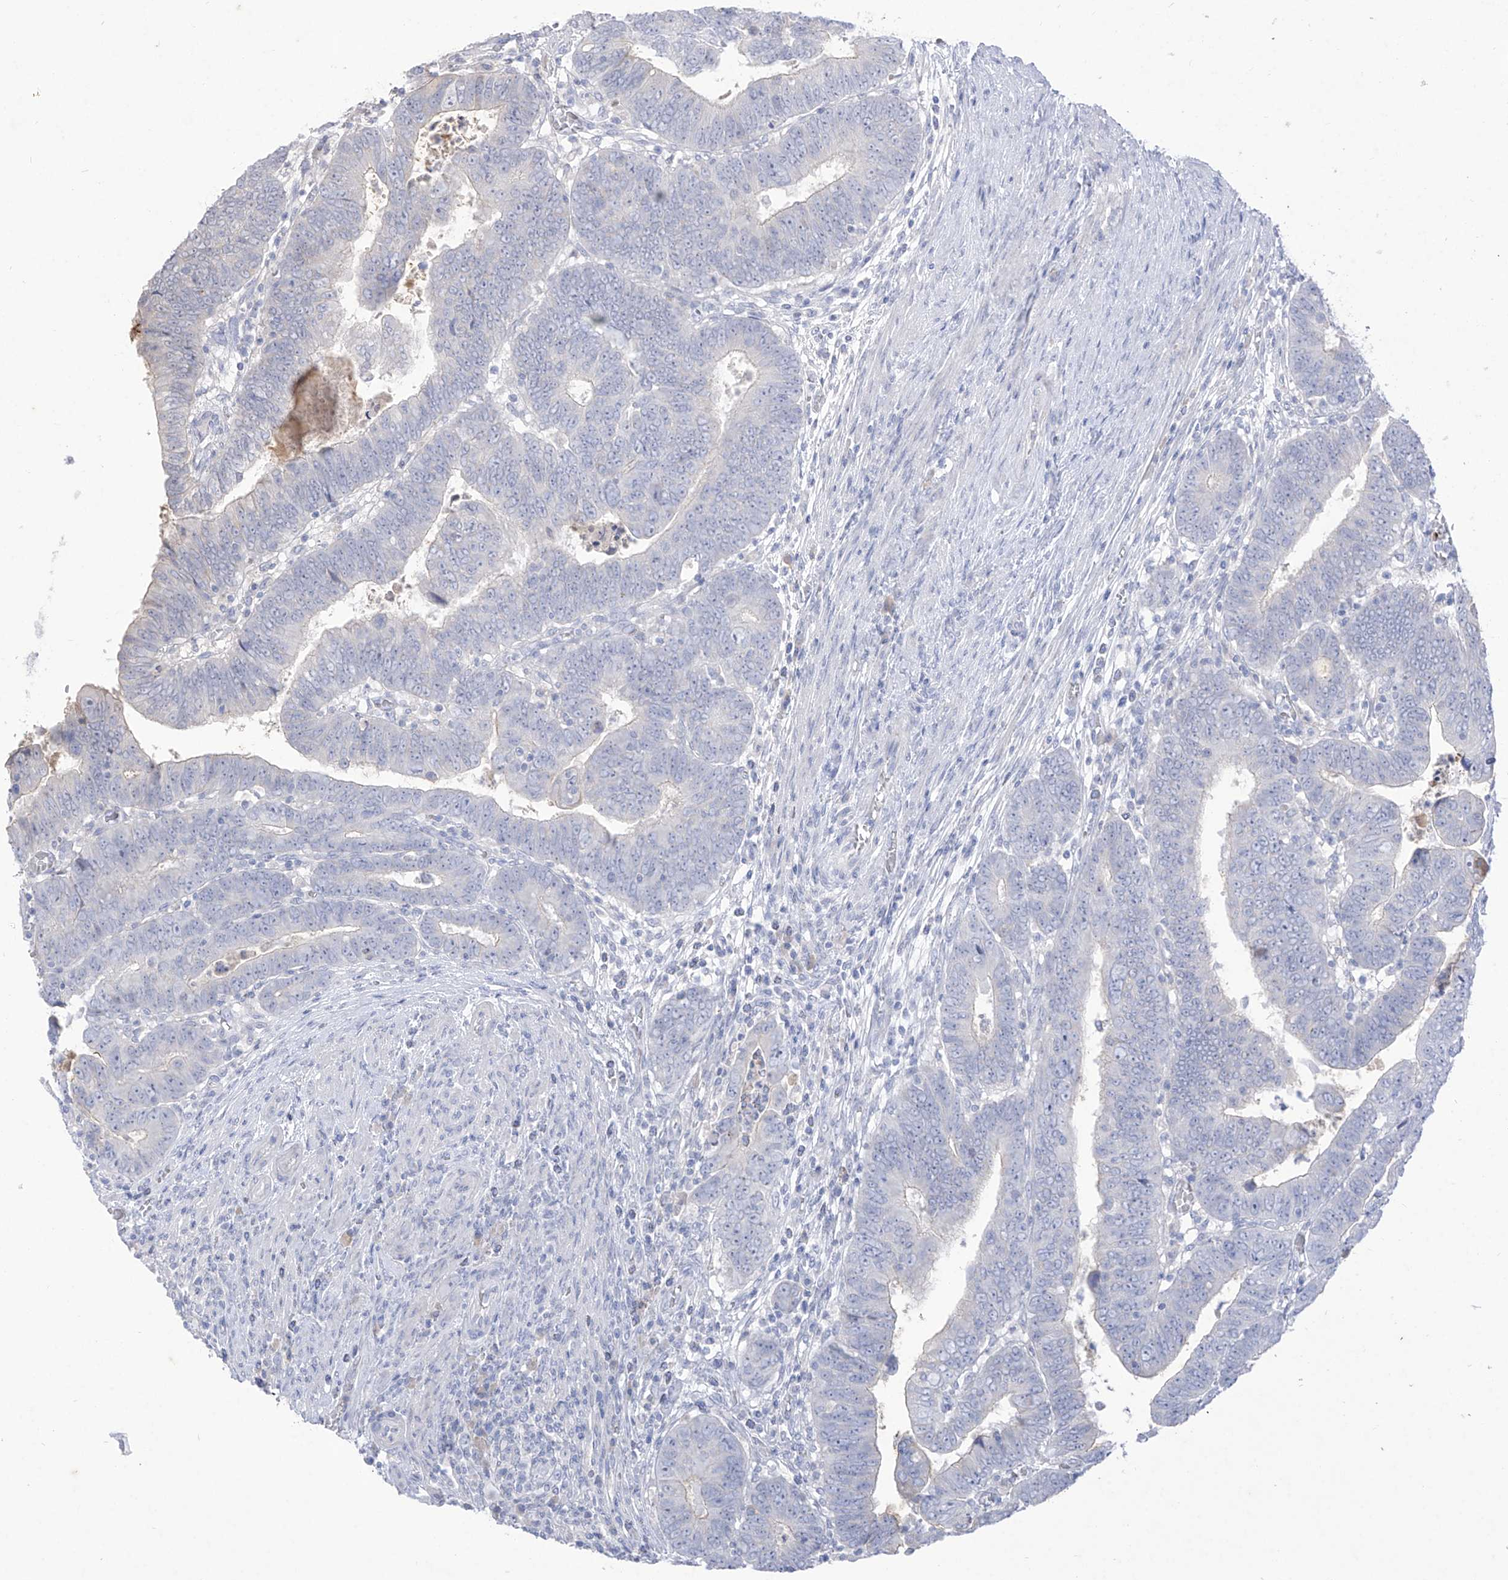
{"staining": {"intensity": "negative", "quantity": "none", "location": "none"}, "tissue": "colorectal cancer", "cell_type": "Tumor cells", "image_type": "cancer", "snomed": [{"axis": "morphology", "description": "Normal tissue, NOS"}, {"axis": "morphology", "description": "Adenocarcinoma, NOS"}, {"axis": "topography", "description": "Rectum"}], "caption": "Immunohistochemistry histopathology image of colorectal adenocarcinoma stained for a protein (brown), which reveals no positivity in tumor cells.", "gene": "TGM4", "patient": {"sex": "female", "age": 65}}